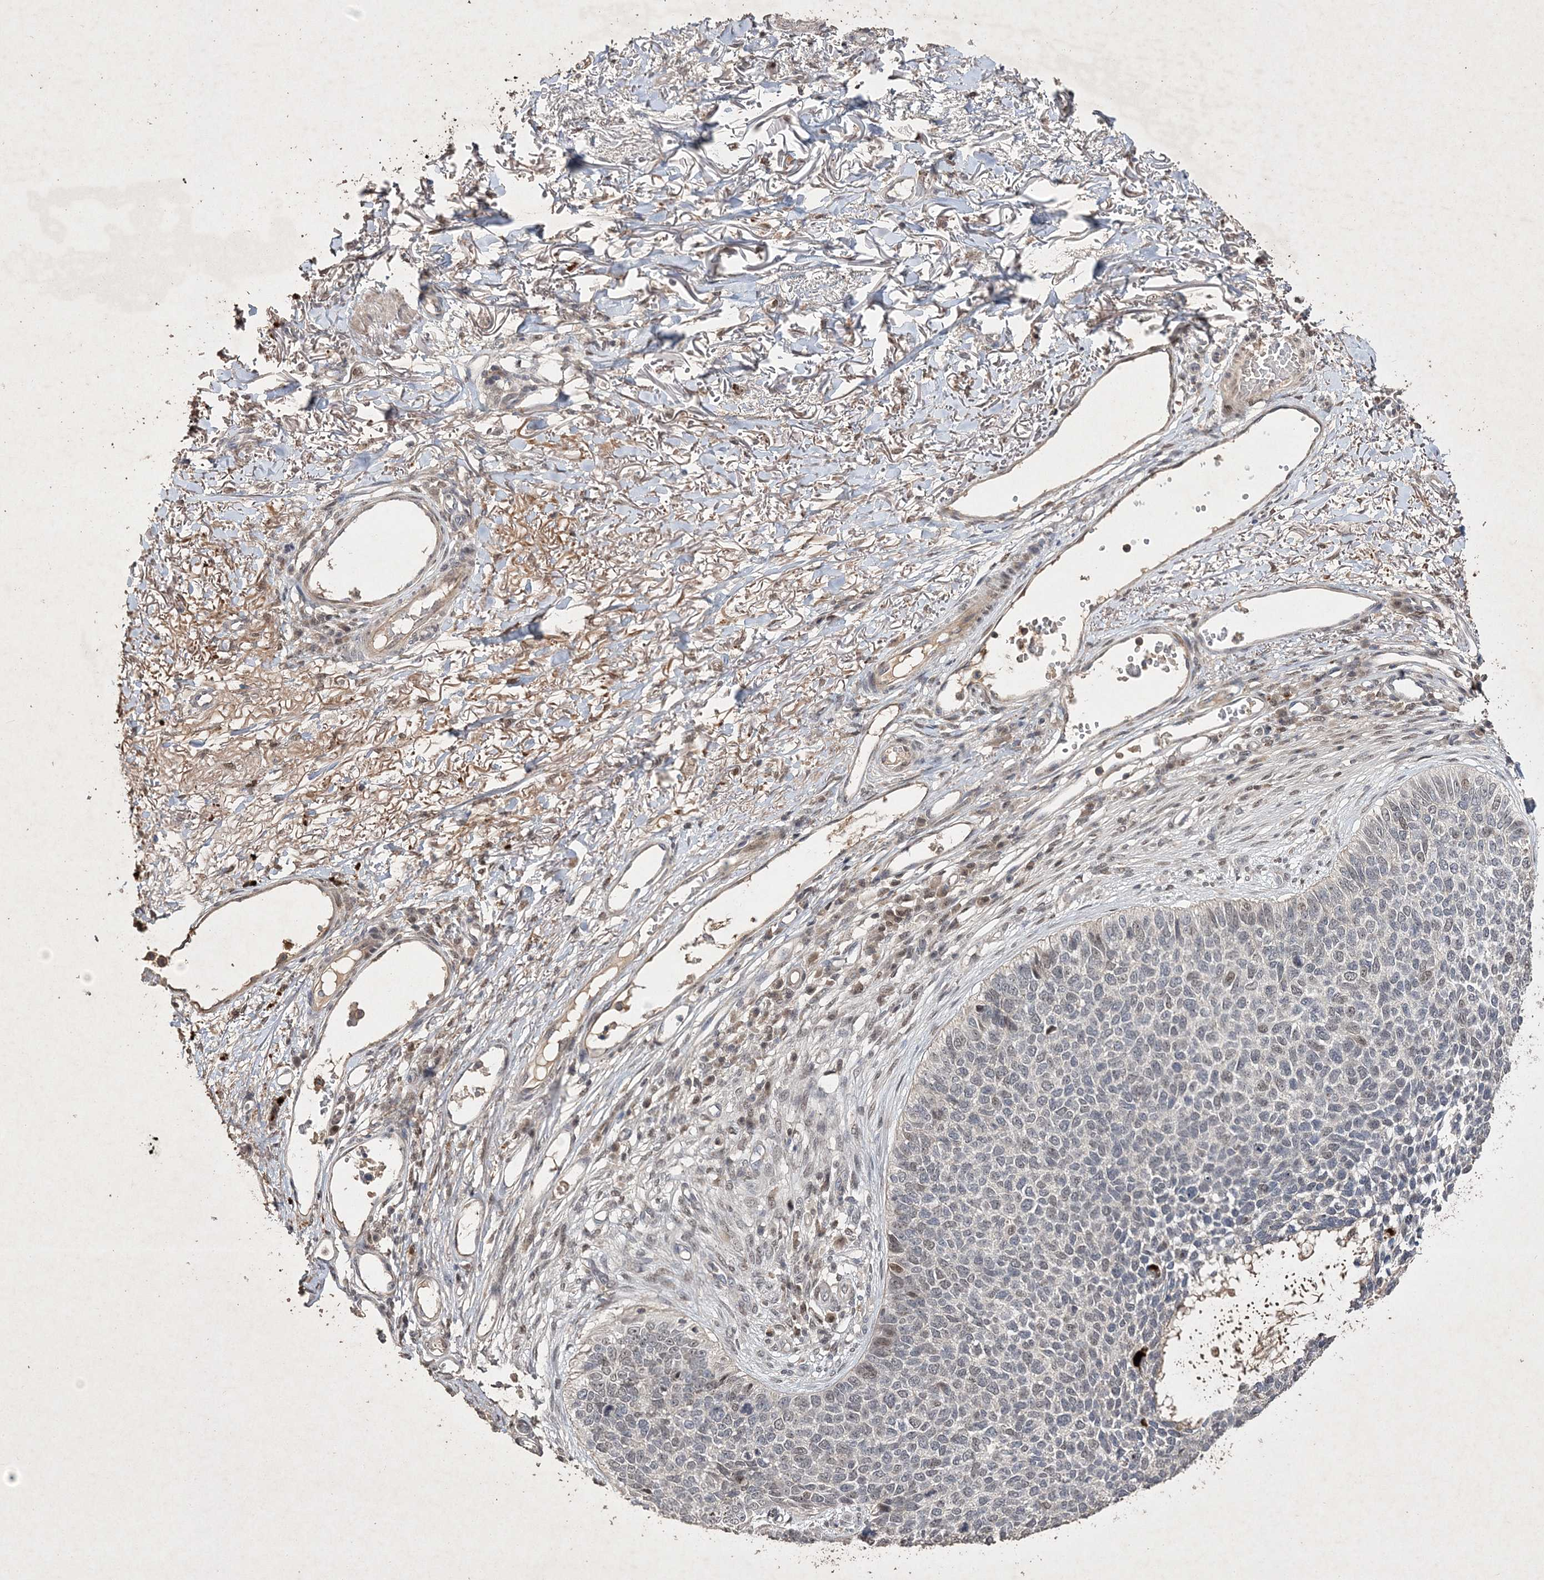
{"staining": {"intensity": "negative", "quantity": "none", "location": "none"}, "tissue": "skin cancer", "cell_type": "Tumor cells", "image_type": "cancer", "snomed": [{"axis": "morphology", "description": "Basal cell carcinoma"}, {"axis": "topography", "description": "Skin"}], "caption": "A high-resolution photomicrograph shows IHC staining of basal cell carcinoma (skin), which displays no significant positivity in tumor cells.", "gene": "C3orf38", "patient": {"sex": "female", "age": 84}}